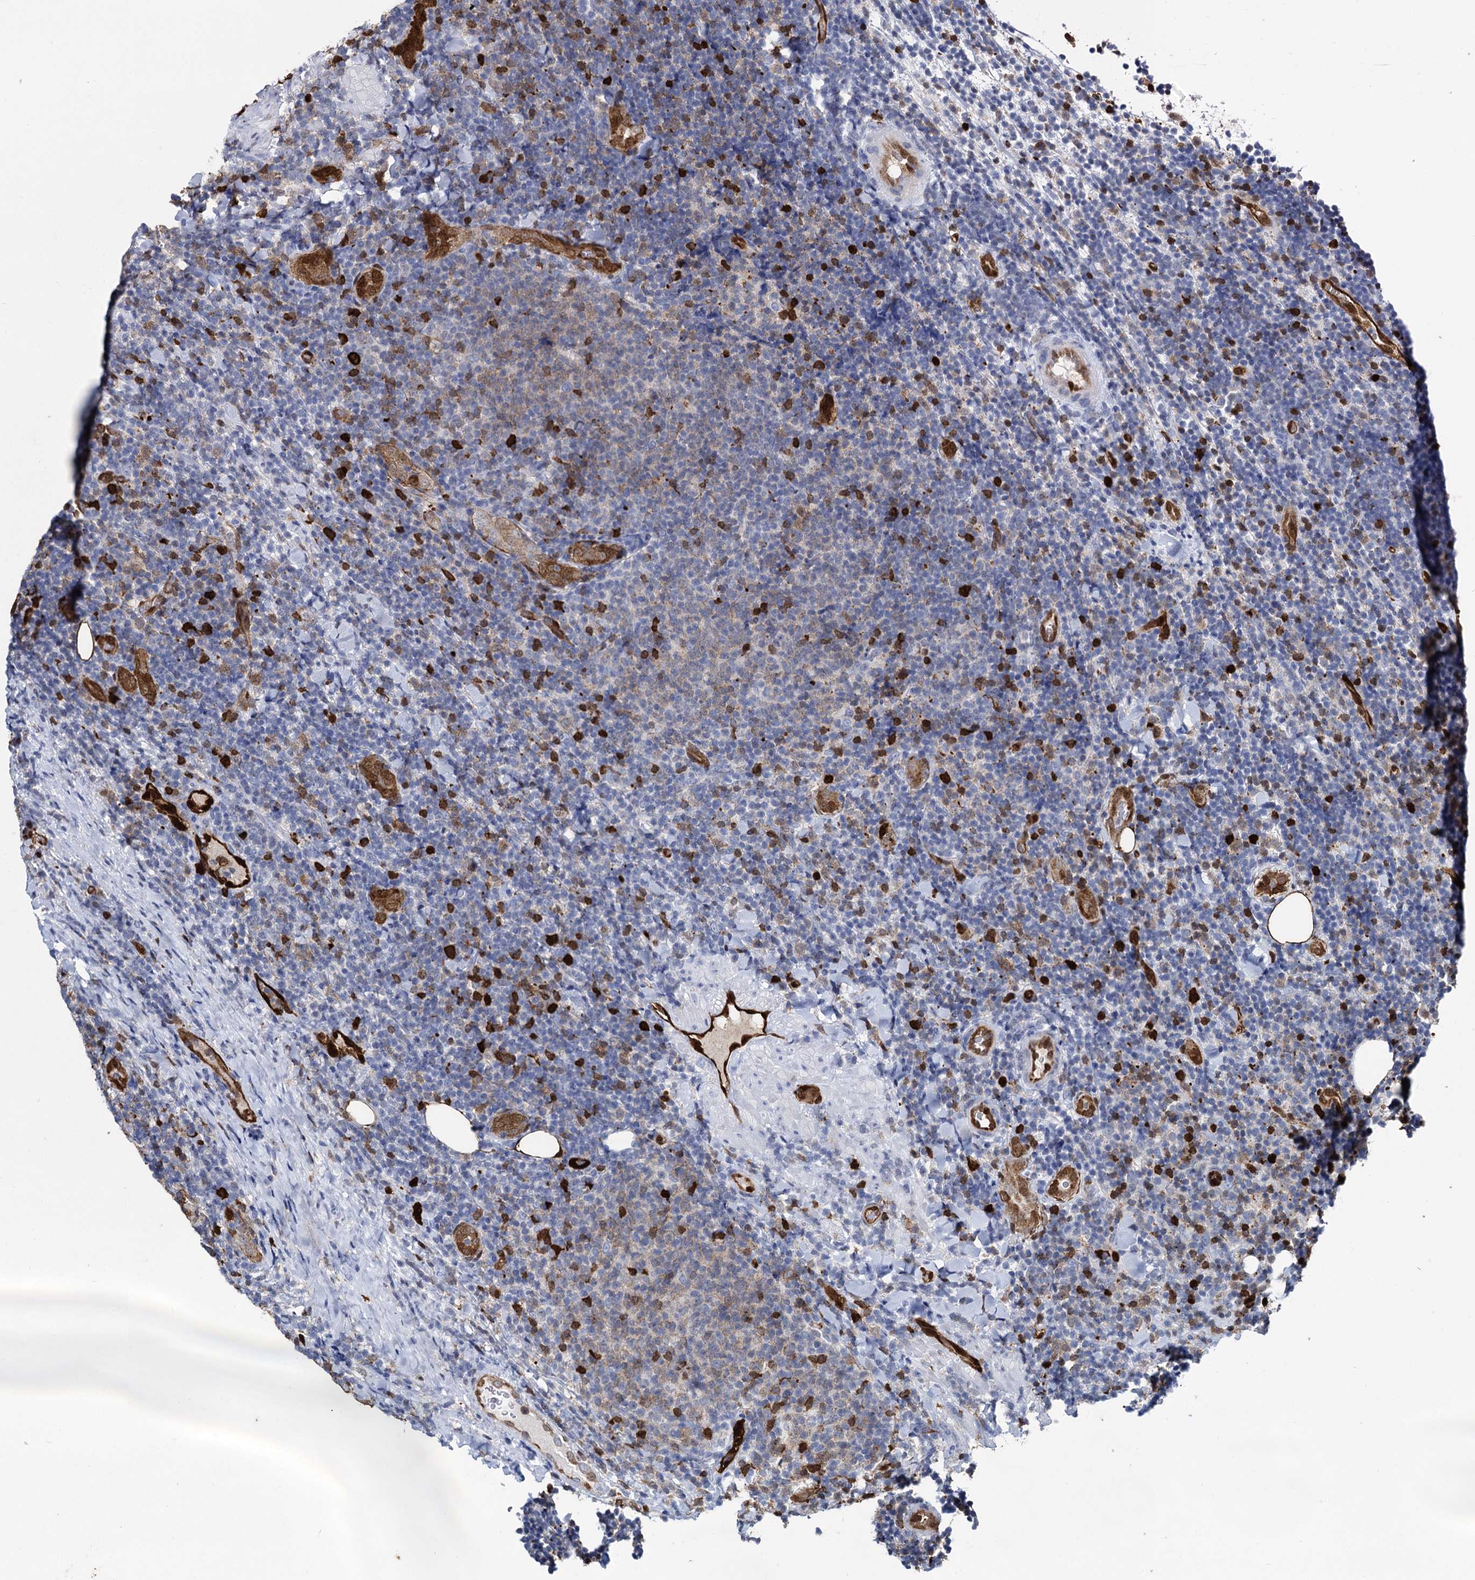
{"staining": {"intensity": "negative", "quantity": "none", "location": "none"}, "tissue": "lymphoma", "cell_type": "Tumor cells", "image_type": "cancer", "snomed": [{"axis": "morphology", "description": "Malignant lymphoma, non-Hodgkin's type, Low grade"}, {"axis": "topography", "description": "Lymph node"}], "caption": "The histopathology image shows no staining of tumor cells in lymphoma.", "gene": "FABP5", "patient": {"sex": "male", "age": 66}}